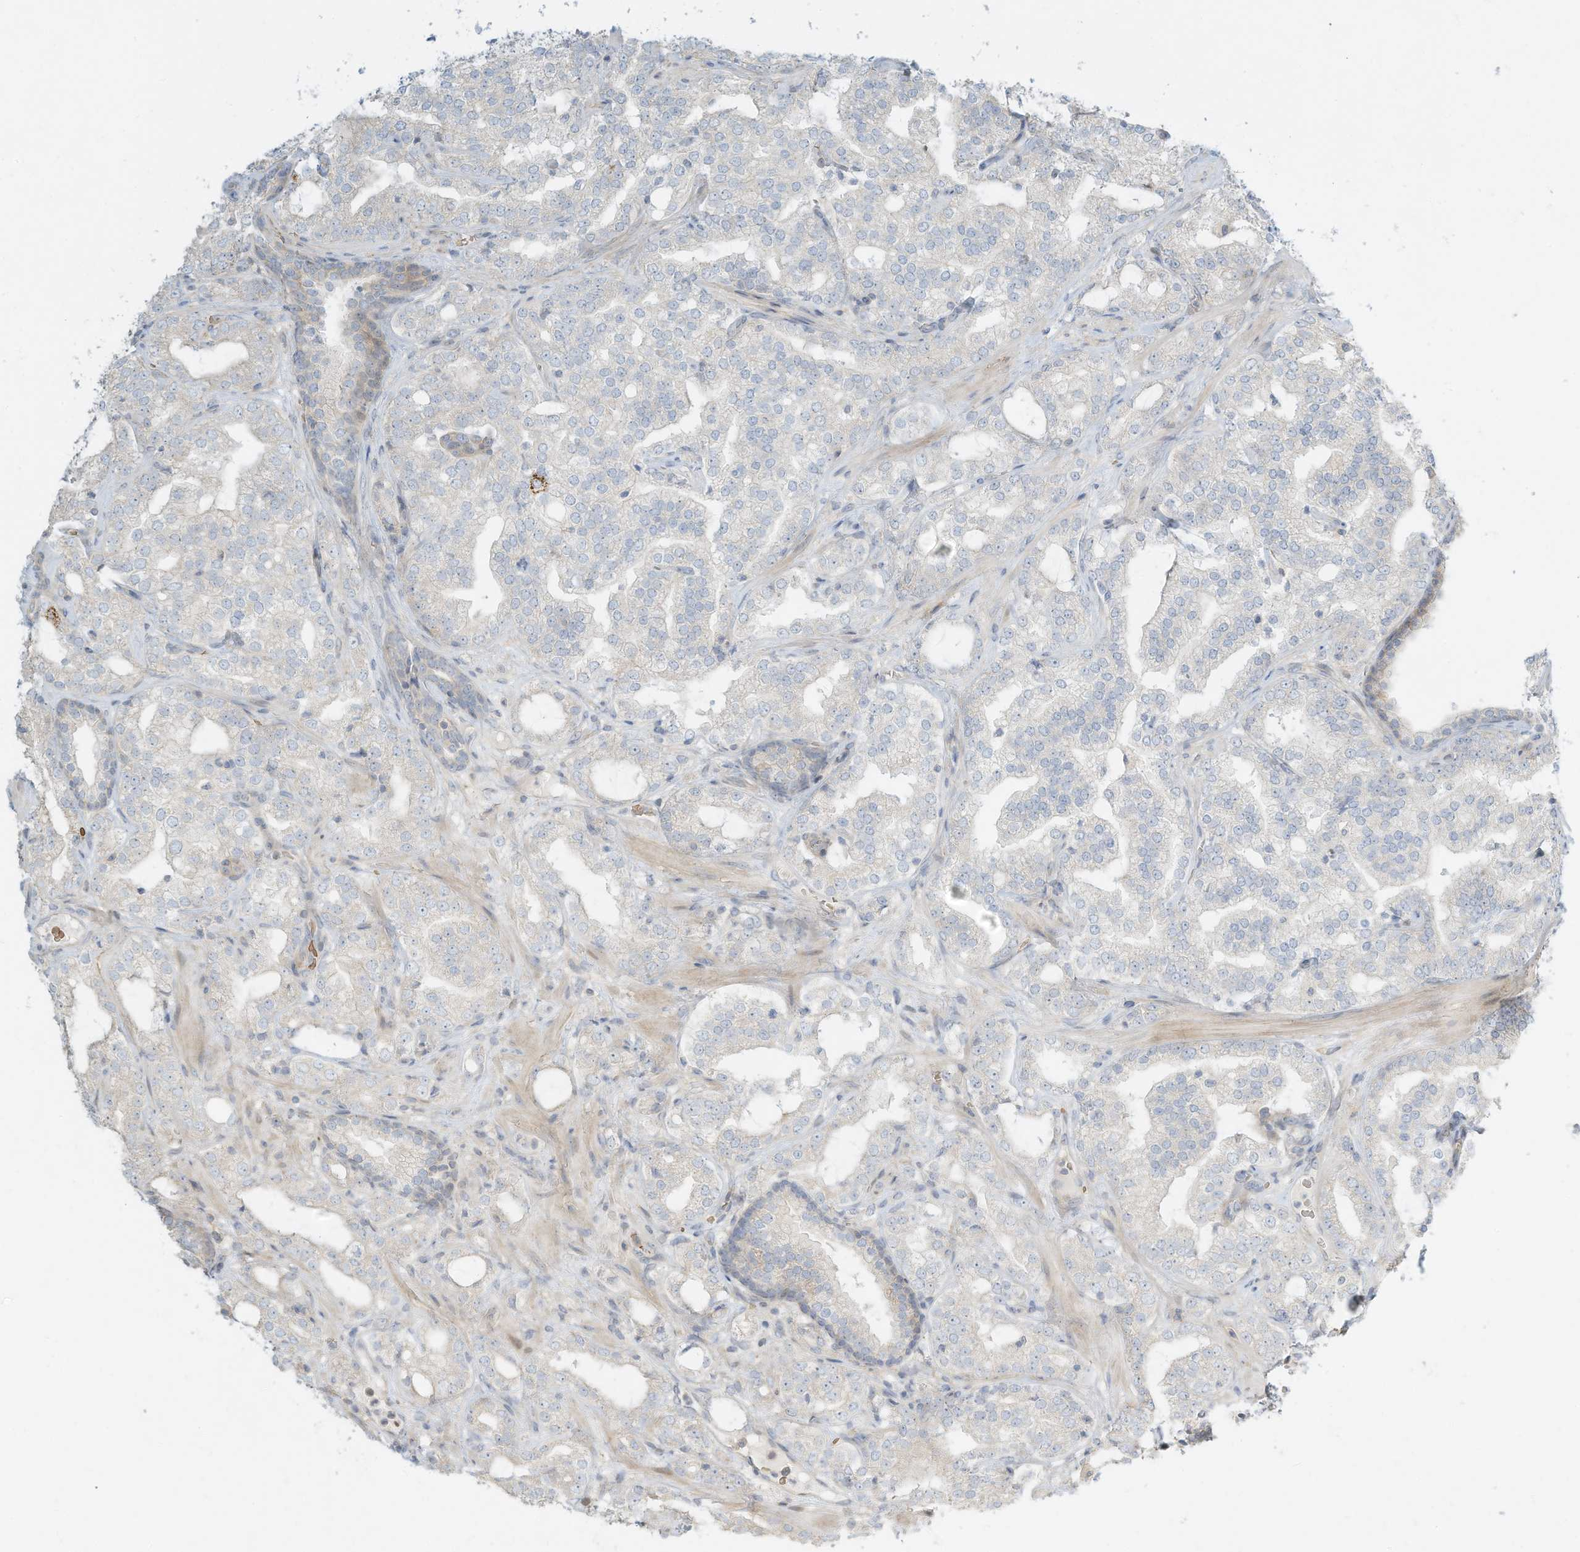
{"staining": {"intensity": "negative", "quantity": "none", "location": "none"}, "tissue": "prostate cancer", "cell_type": "Tumor cells", "image_type": "cancer", "snomed": [{"axis": "morphology", "description": "Adenocarcinoma, High grade"}, {"axis": "topography", "description": "Prostate"}], "caption": "High magnification brightfield microscopy of high-grade adenocarcinoma (prostate) stained with DAB (brown) and counterstained with hematoxylin (blue): tumor cells show no significant staining.", "gene": "OFD1", "patient": {"sex": "male", "age": 64}}